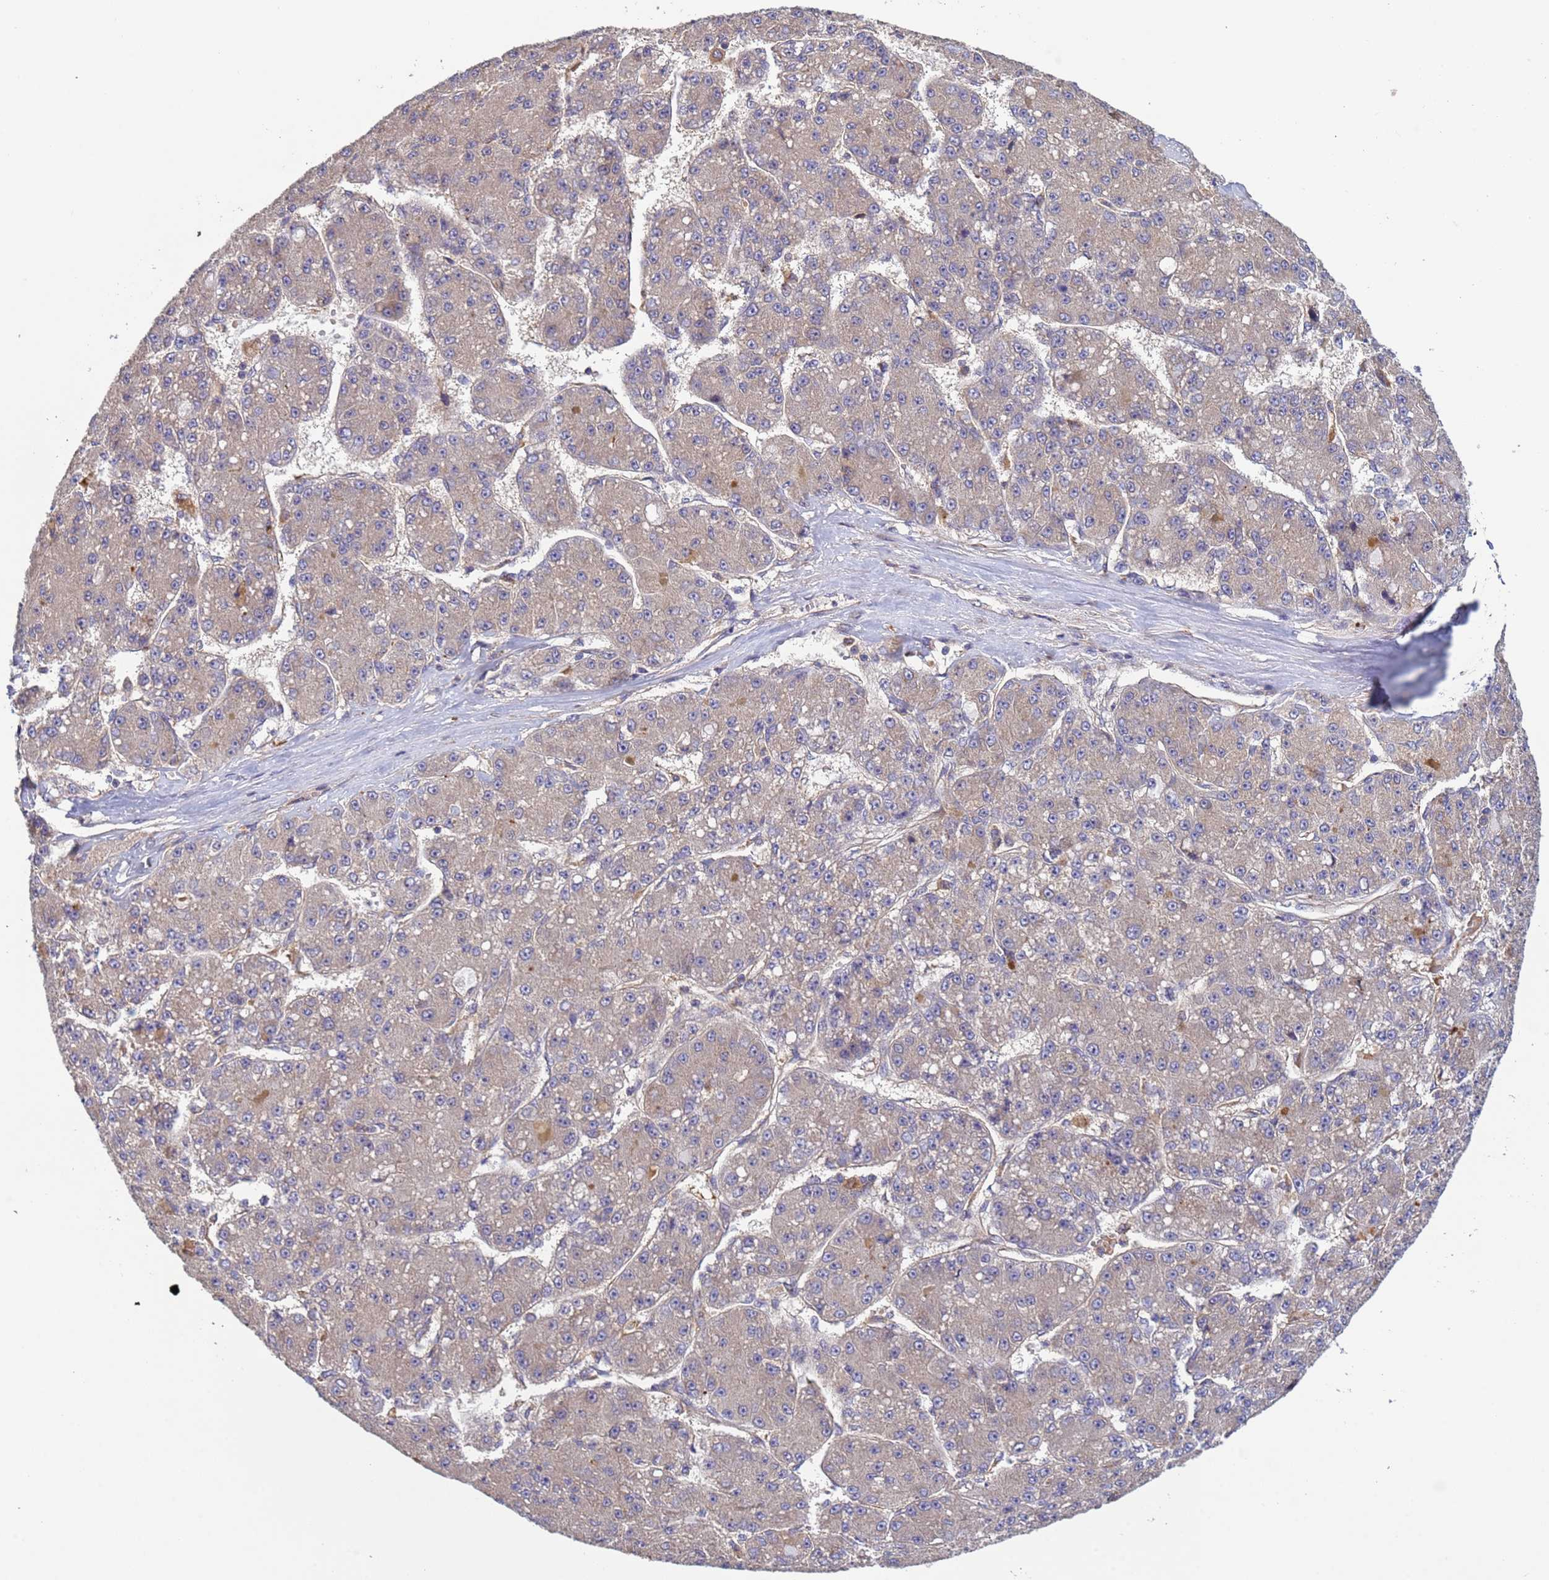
{"staining": {"intensity": "negative", "quantity": "none", "location": "none"}, "tissue": "liver cancer", "cell_type": "Tumor cells", "image_type": "cancer", "snomed": [{"axis": "morphology", "description": "Carcinoma, Hepatocellular, NOS"}, {"axis": "topography", "description": "Liver"}], "caption": "The immunohistochemistry (IHC) micrograph has no significant expression in tumor cells of hepatocellular carcinoma (liver) tissue.", "gene": "RAB10", "patient": {"sex": "male", "age": 67}}